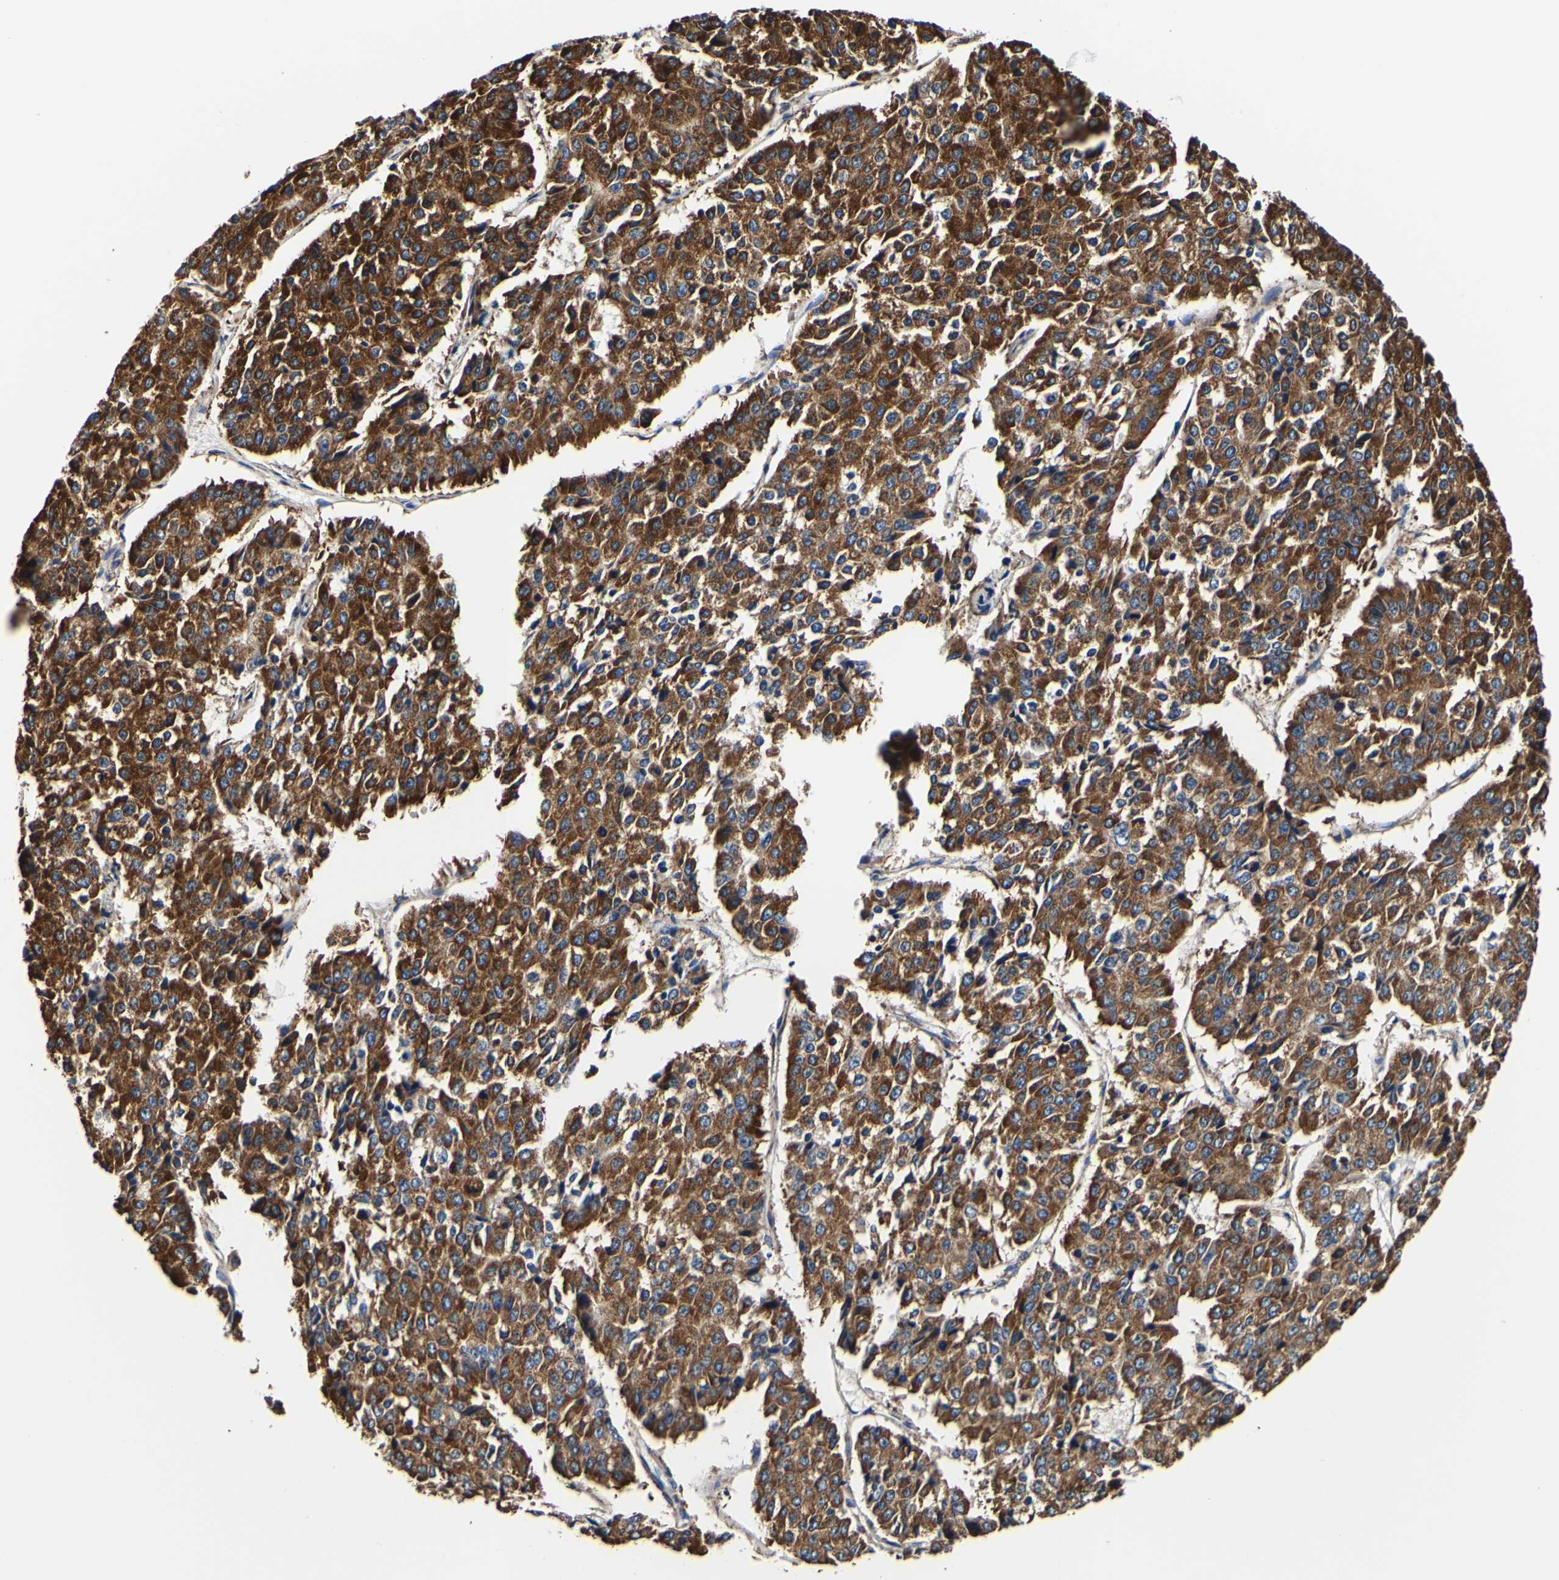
{"staining": {"intensity": "strong", "quantity": ">75%", "location": "cytoplasmic/membranous"}, "tissue": "pancreatic cancer", "cell_type": "Tumor cells", "image_type": "cancer", "snomed": [{"axis": "morphology", "description": "Adenocarcinoma, NOS"}, {"axis": "topography", "description": "Pancreas"}], "caption": "Immunohistochemistry image of pancreatic adenocarcinoma stained for a protein (brown), which shows high levels of strong cytoplasmic/membranous staining in approximately >75% of tumor cells.", "gene": "P4HB", "patient": {"sex": "male", "age": 50}}